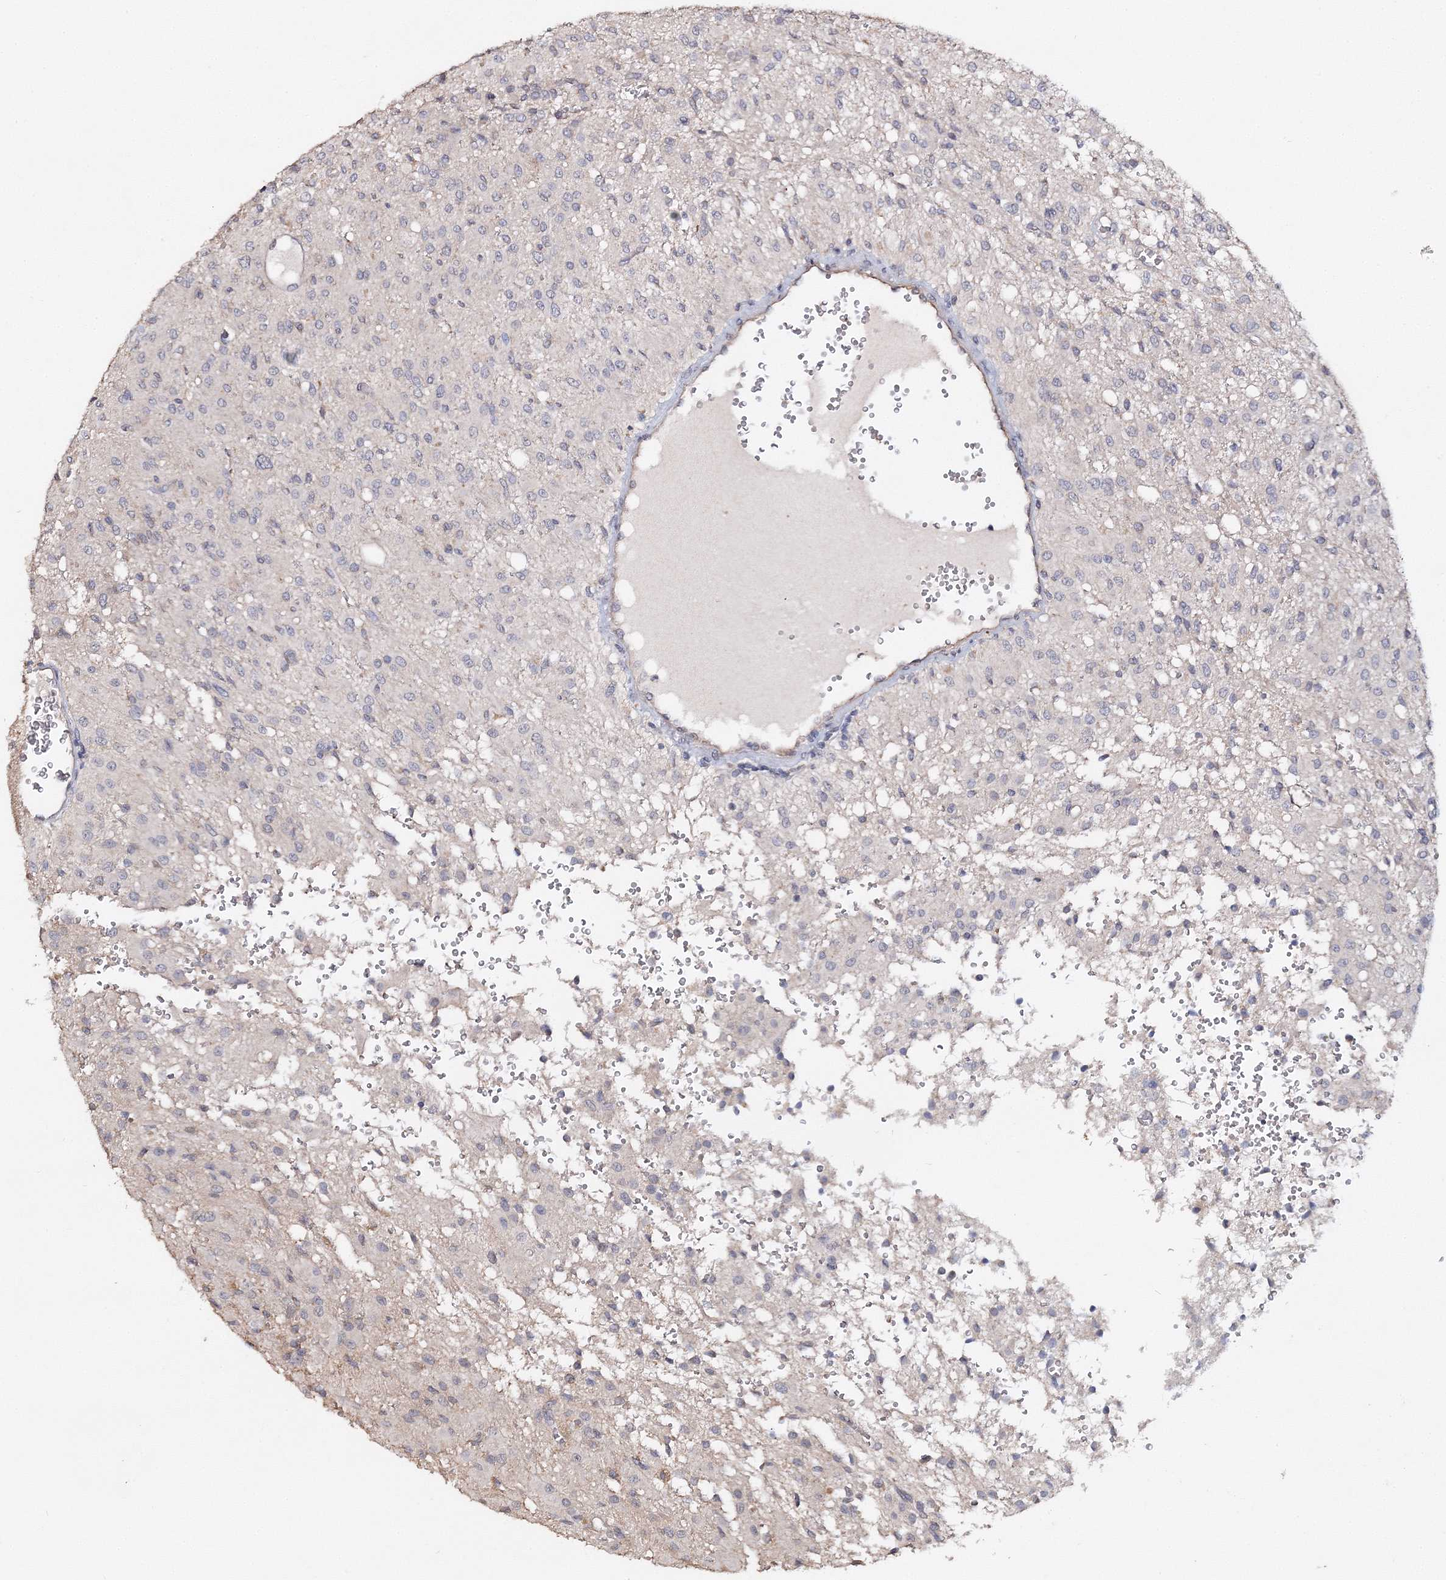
{"staining": {"intensity": "negative", "quantity": "none", "location": "none"}, "tissue": "glioma", "cell_type": "Tumor cells", "image_type": "cancer", "snomed": [{"axis": "morphology", "description": "Glioma, malignant, High grade"}, {"axis": "topography", "description": "Brain"}], "caption": "The photomicrograph reveals no significant staining in tumor cells of malignant glioma (high-grade).", "gene": "GJB5", "patient": {"sex": "female", "age": 59}}